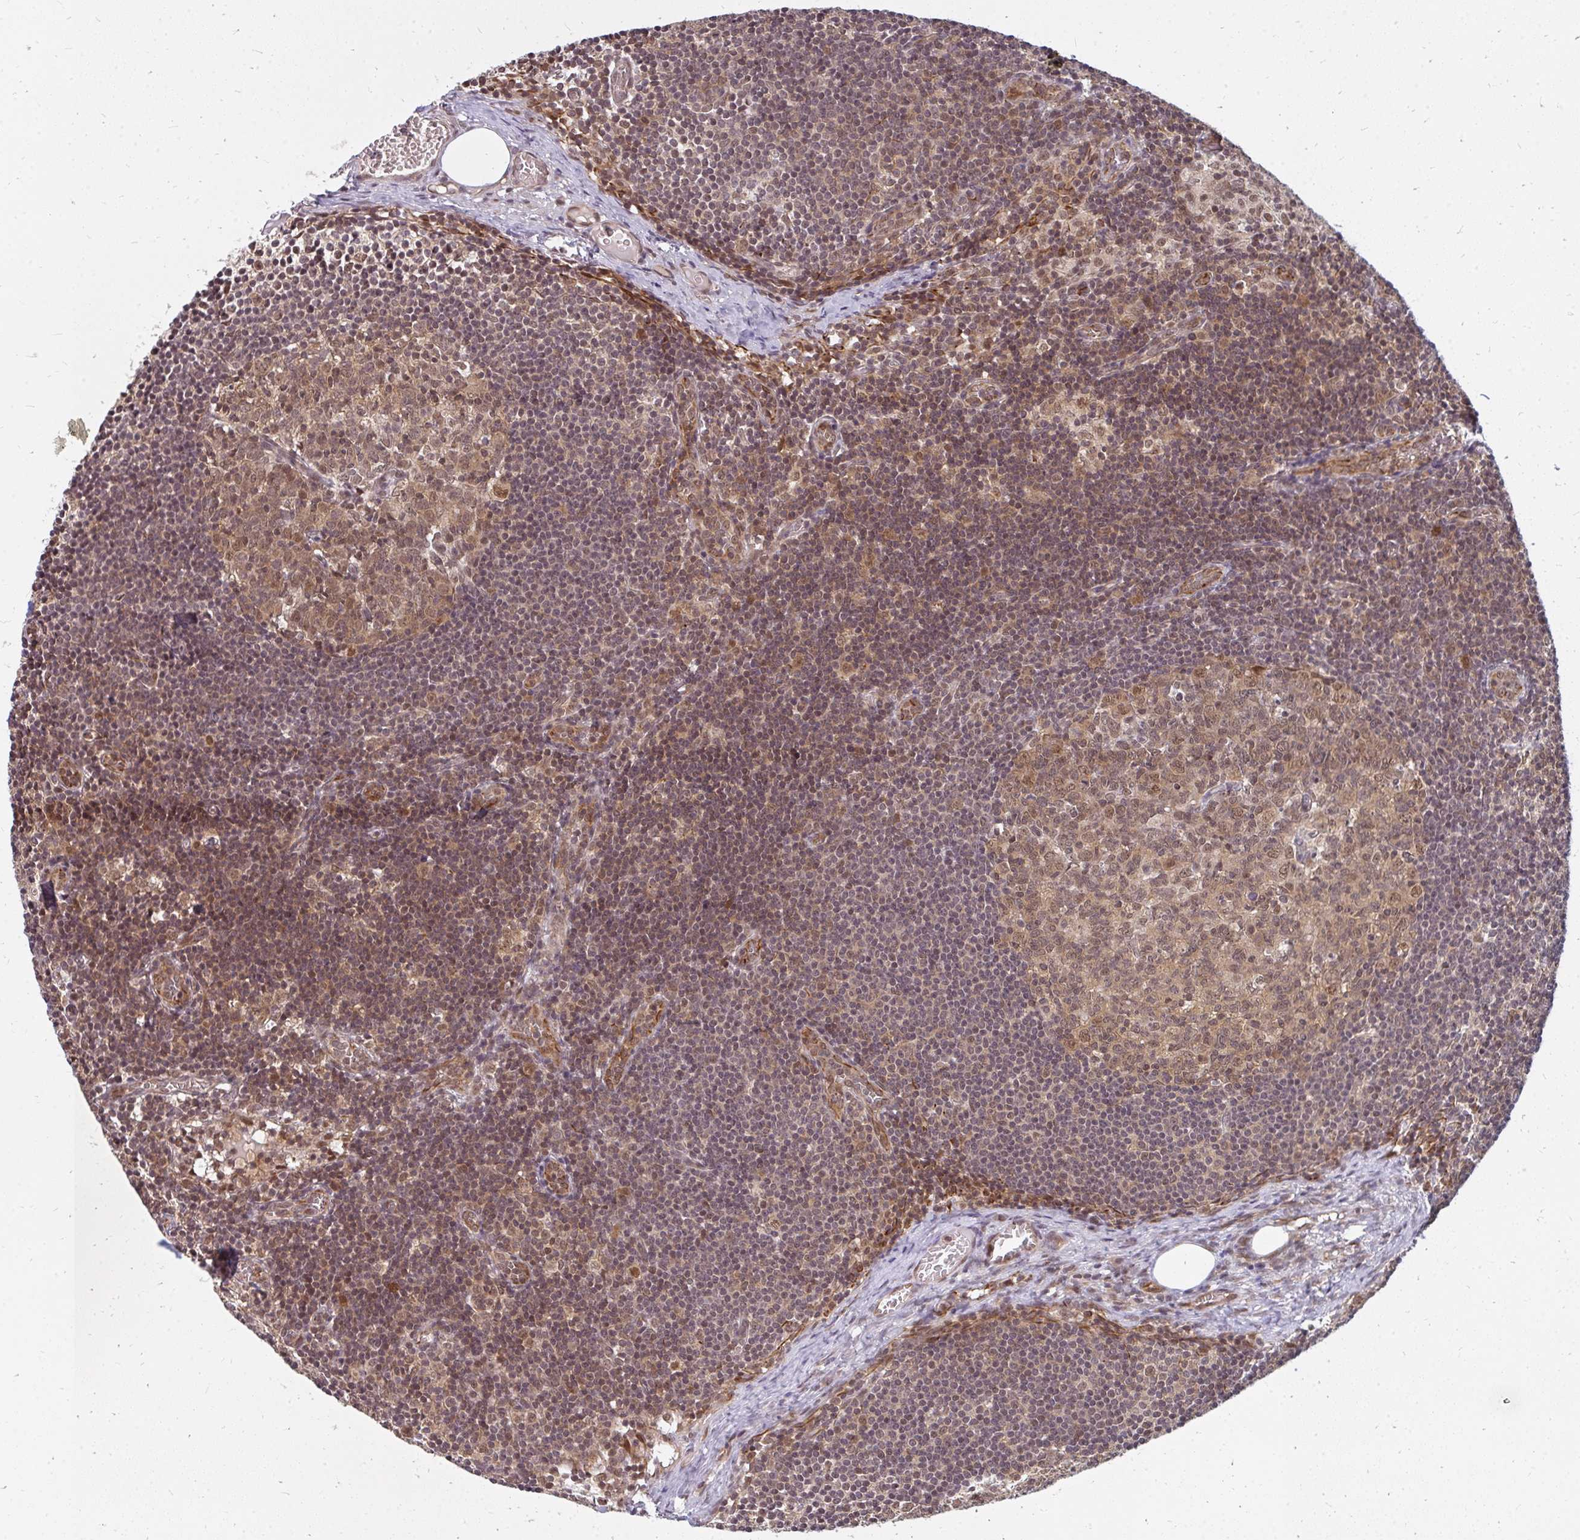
{"staining": {"intensity": "moderate", "quantity": ">75%", "location": "cytoplasmic/membranous,nuclear"}, "tissue": "lymph node", "cell_type": "Germinal center cells", "image_type": "normal", "snomed": [{"axis": "morphology", "description": "Normal tissue, NOS"}, {"axis": "topography", "description": "Lymph node"}], "caption": "Protein positivity by immunohistochemistry displays moderate cytoplasmic/membranous,nuclear expression in approximately >75% of germinal center cells in benign lymph node.", "gene": "GTF3C6", "patient": {"sex": "female", "age": 31}}